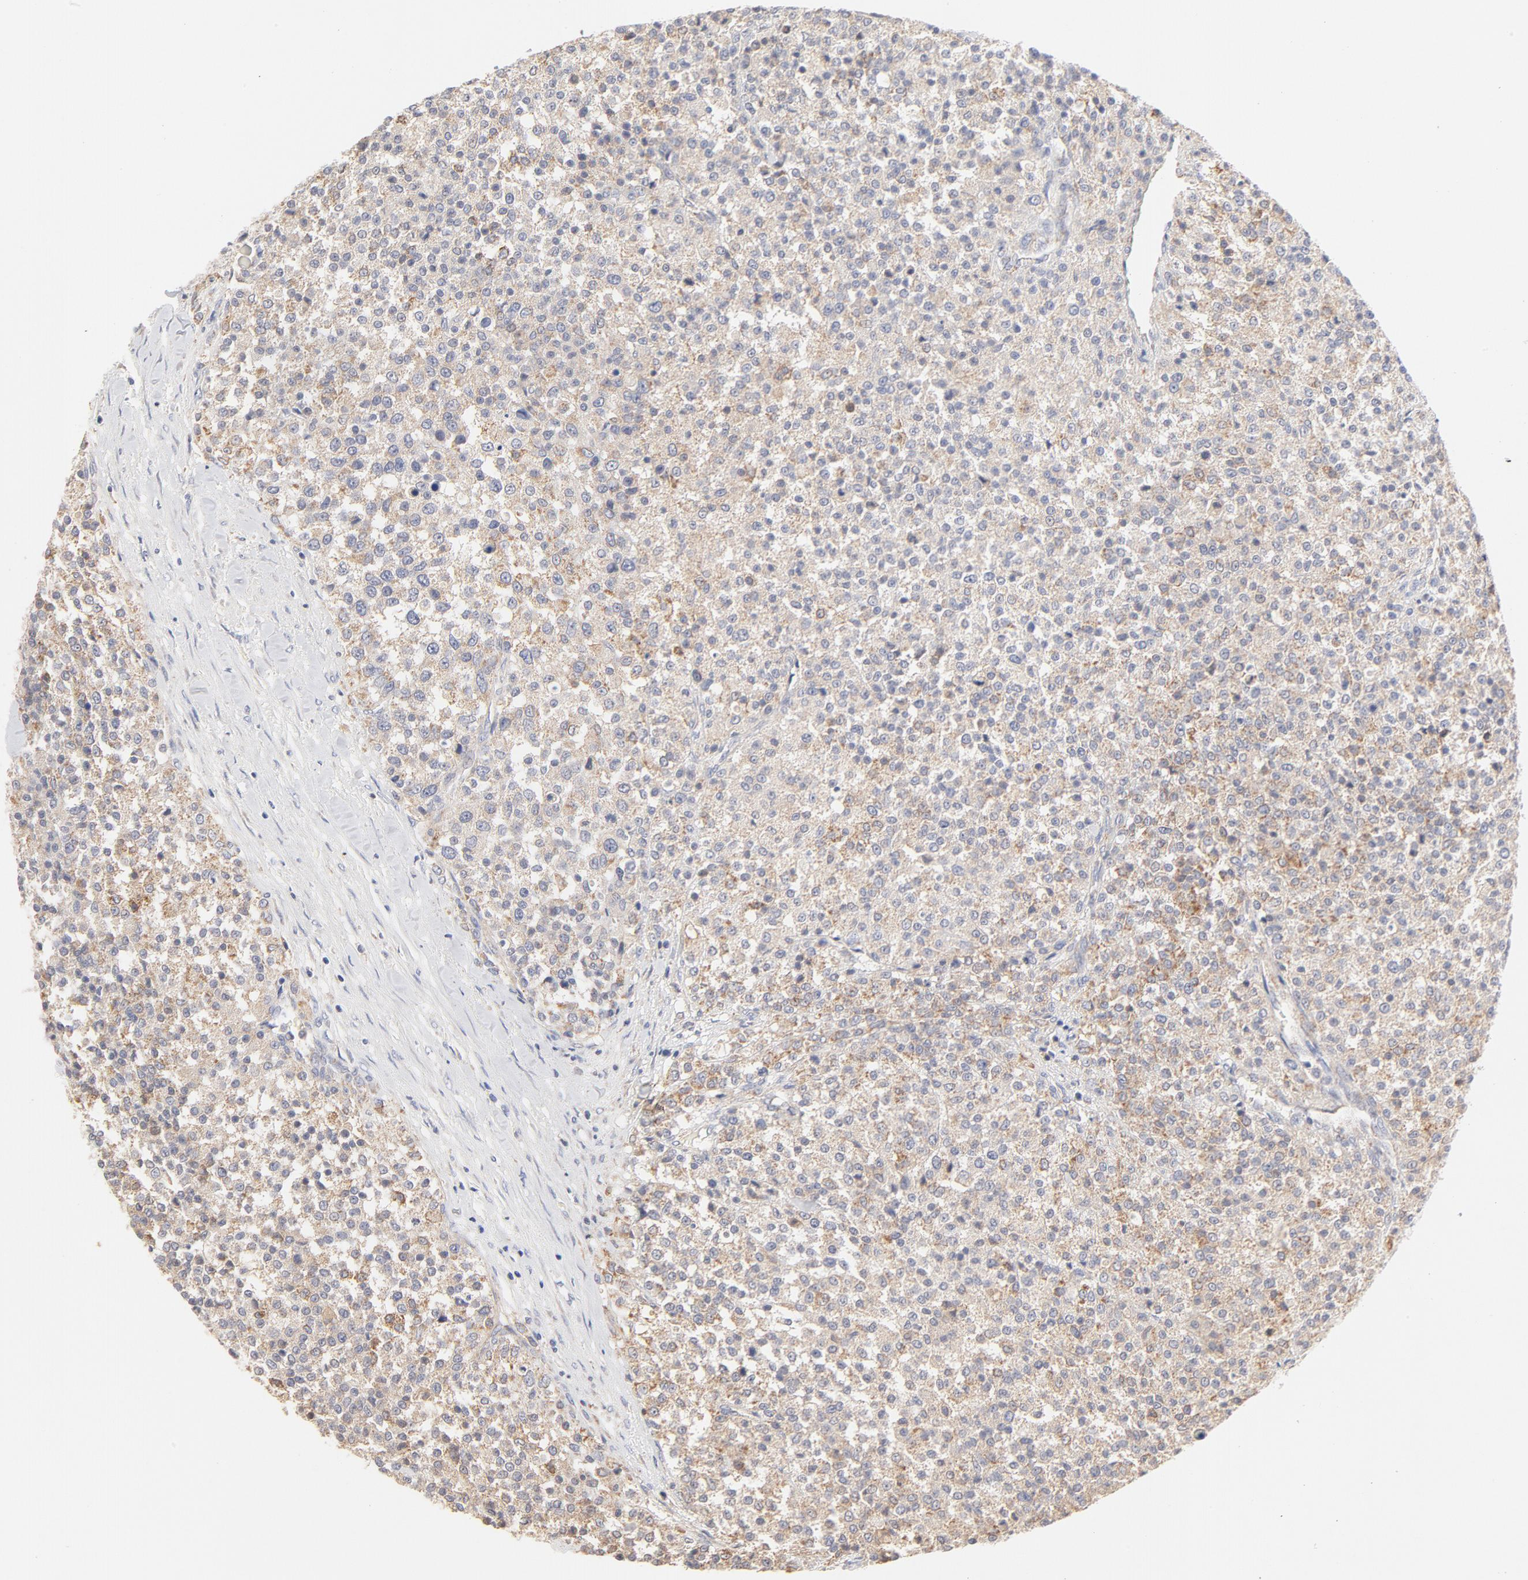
{"staining": {"intensity": "weak", "quantity": "25%-75%", "location": "cytoplasmic/membranous"}, "tissue": "testis cancer", "cell_type": "Tumor cells", "image_type": "cancer", "snomed": [{"axis": "morphology", "description": "Seminoma, NOS"}, {"axis": "topography", "description": "Testis"}], "caption": "Weak cytoplasmic/membranous positivity is appreciated in approximately 25%-75% of tumor cells in seminoma (testis).", "gene": "MTERF2", "patient": {"sex": "male", "age": 59}}